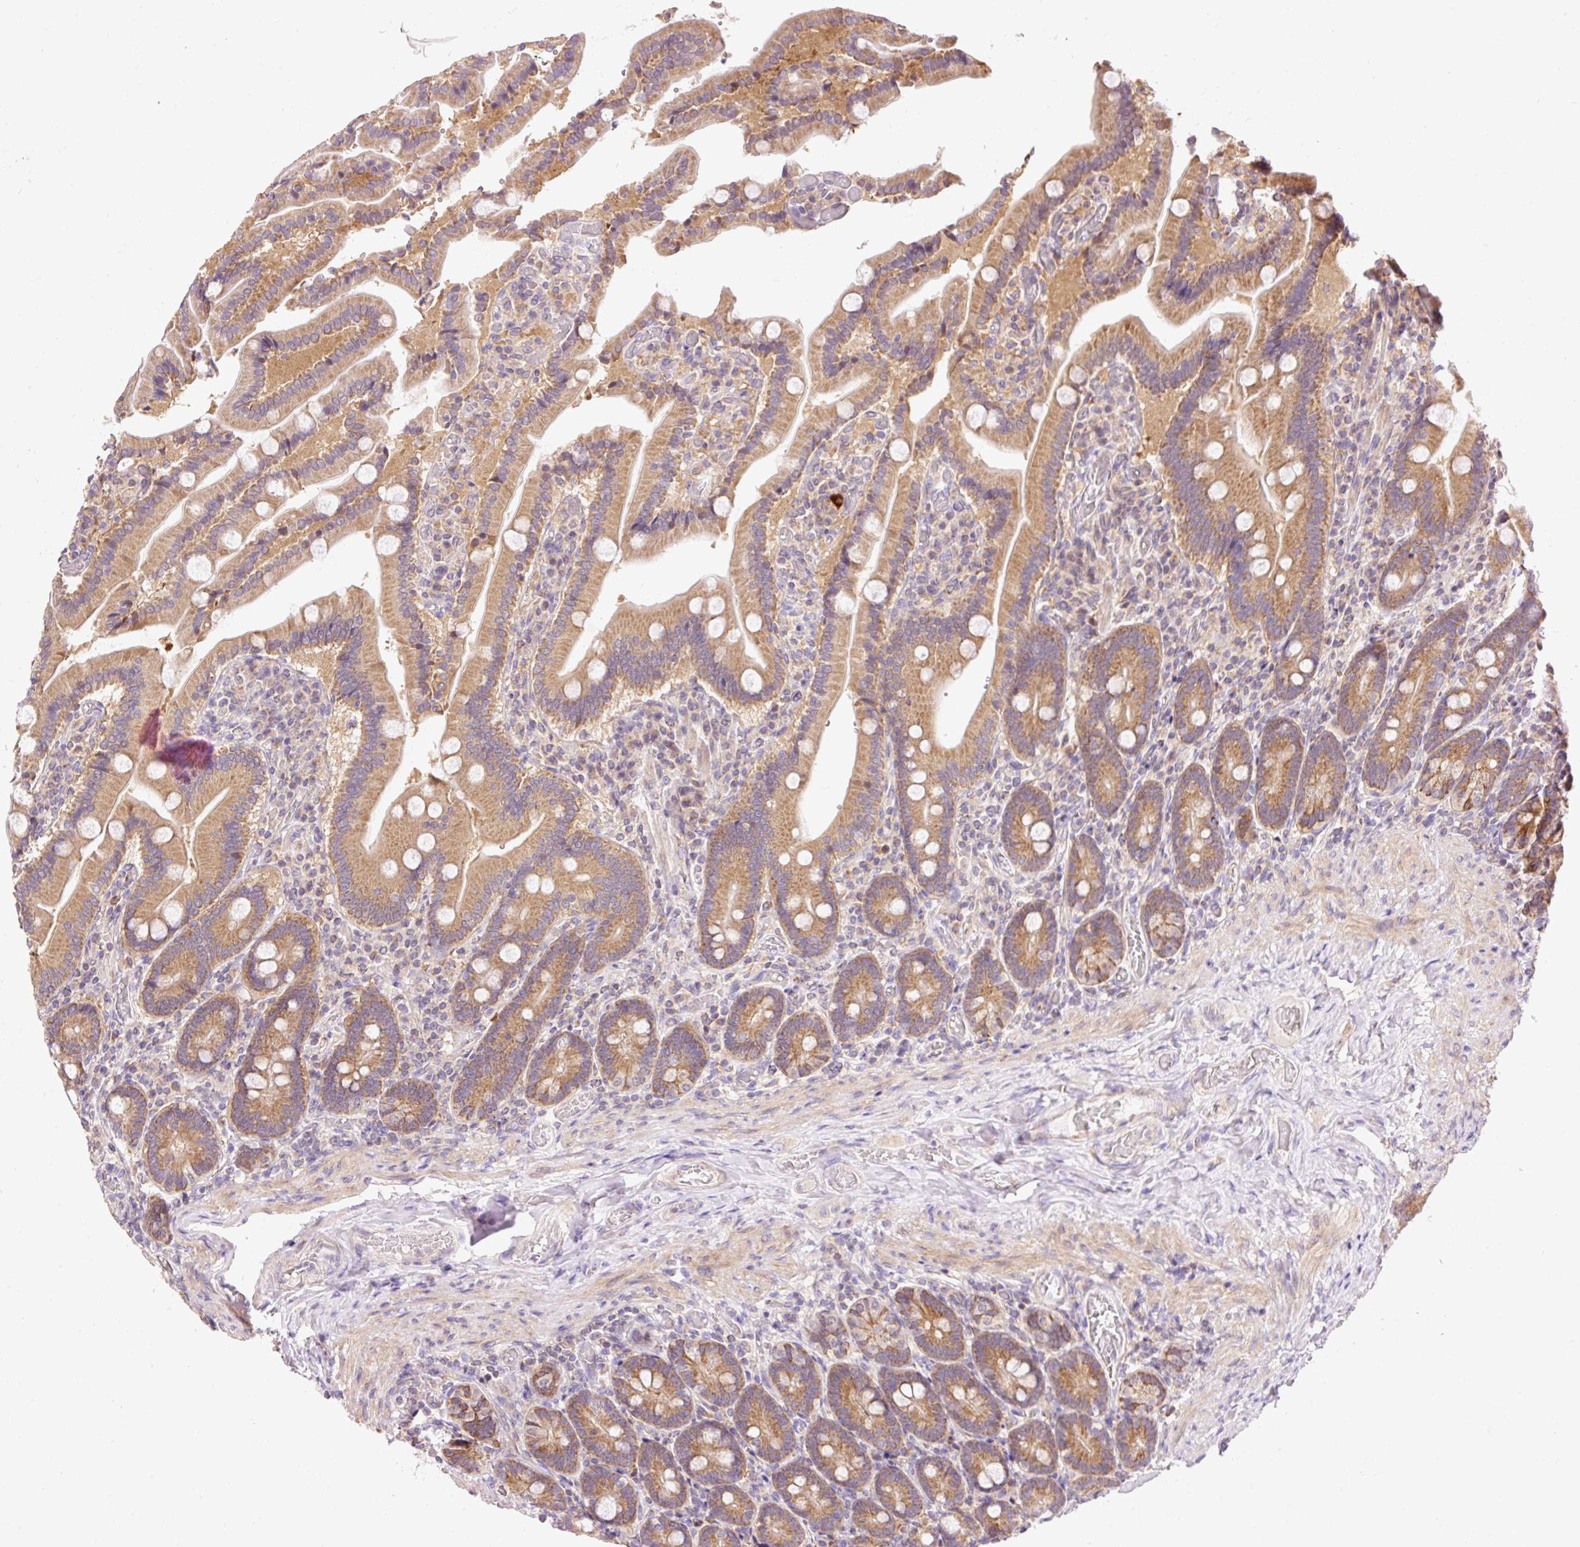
{"staining": {"intensity": "moderate", "quantity": ">75%", "location": "cytoplasmic/membranous"}, "tissue": "duodenum", "cell_type": "Glandular cells", "image_type": "normal", "snomed": [{"axis": "morphology", "description": "Normal tissue, NOS"}, {"axis": "topography", "description": "Duodenum"}], "caption": "The micrograph displays staining of unremarkable duodenum, revealing moderate cytoplasmic/membranous protein positivity (brown color) within glandular cells.", "gene": "IMMT", "patient": {"sex": "female", "age": 62}}